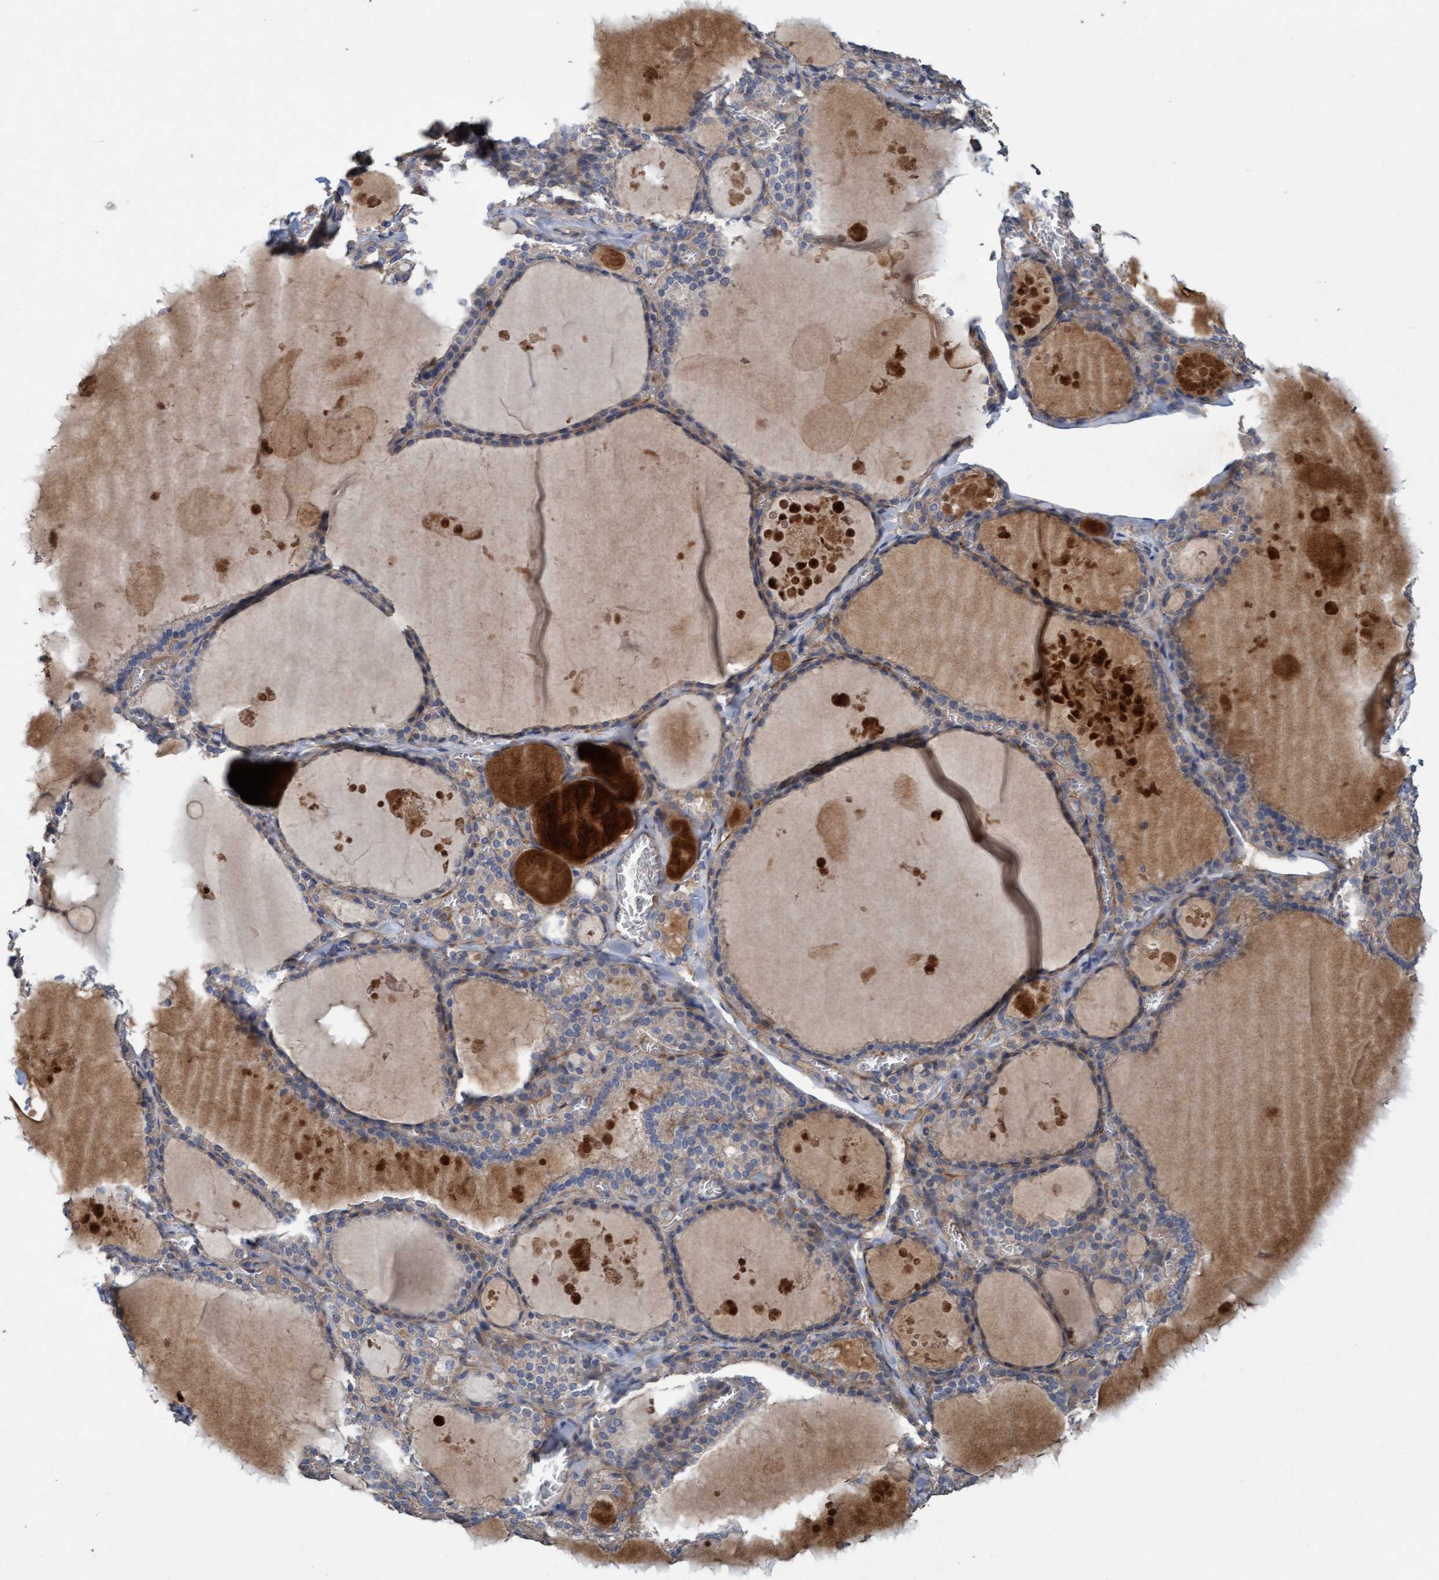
{"staining": {"intensity": "moderate", "quantity": ">75%", "location": "cytoplasmic/membranous"}, "tissue": "thyroid gland", "cell_type": "Glandular cells", "image_type": "normal", "snomed": [{"axis": "morphology", "description": "Normal tissue, NOS"}, {"axis": "topography", "description": "Thyroid gland"}], "caption": "Immunohistochemistry (IHC) of normal thyroid gland displays medium levels of moderate cytoplasmic/membranous positivity in approximately >75% of glandular cells.", "gene": "DDHD2", "patient": {"sex": "male", "age": 56}}